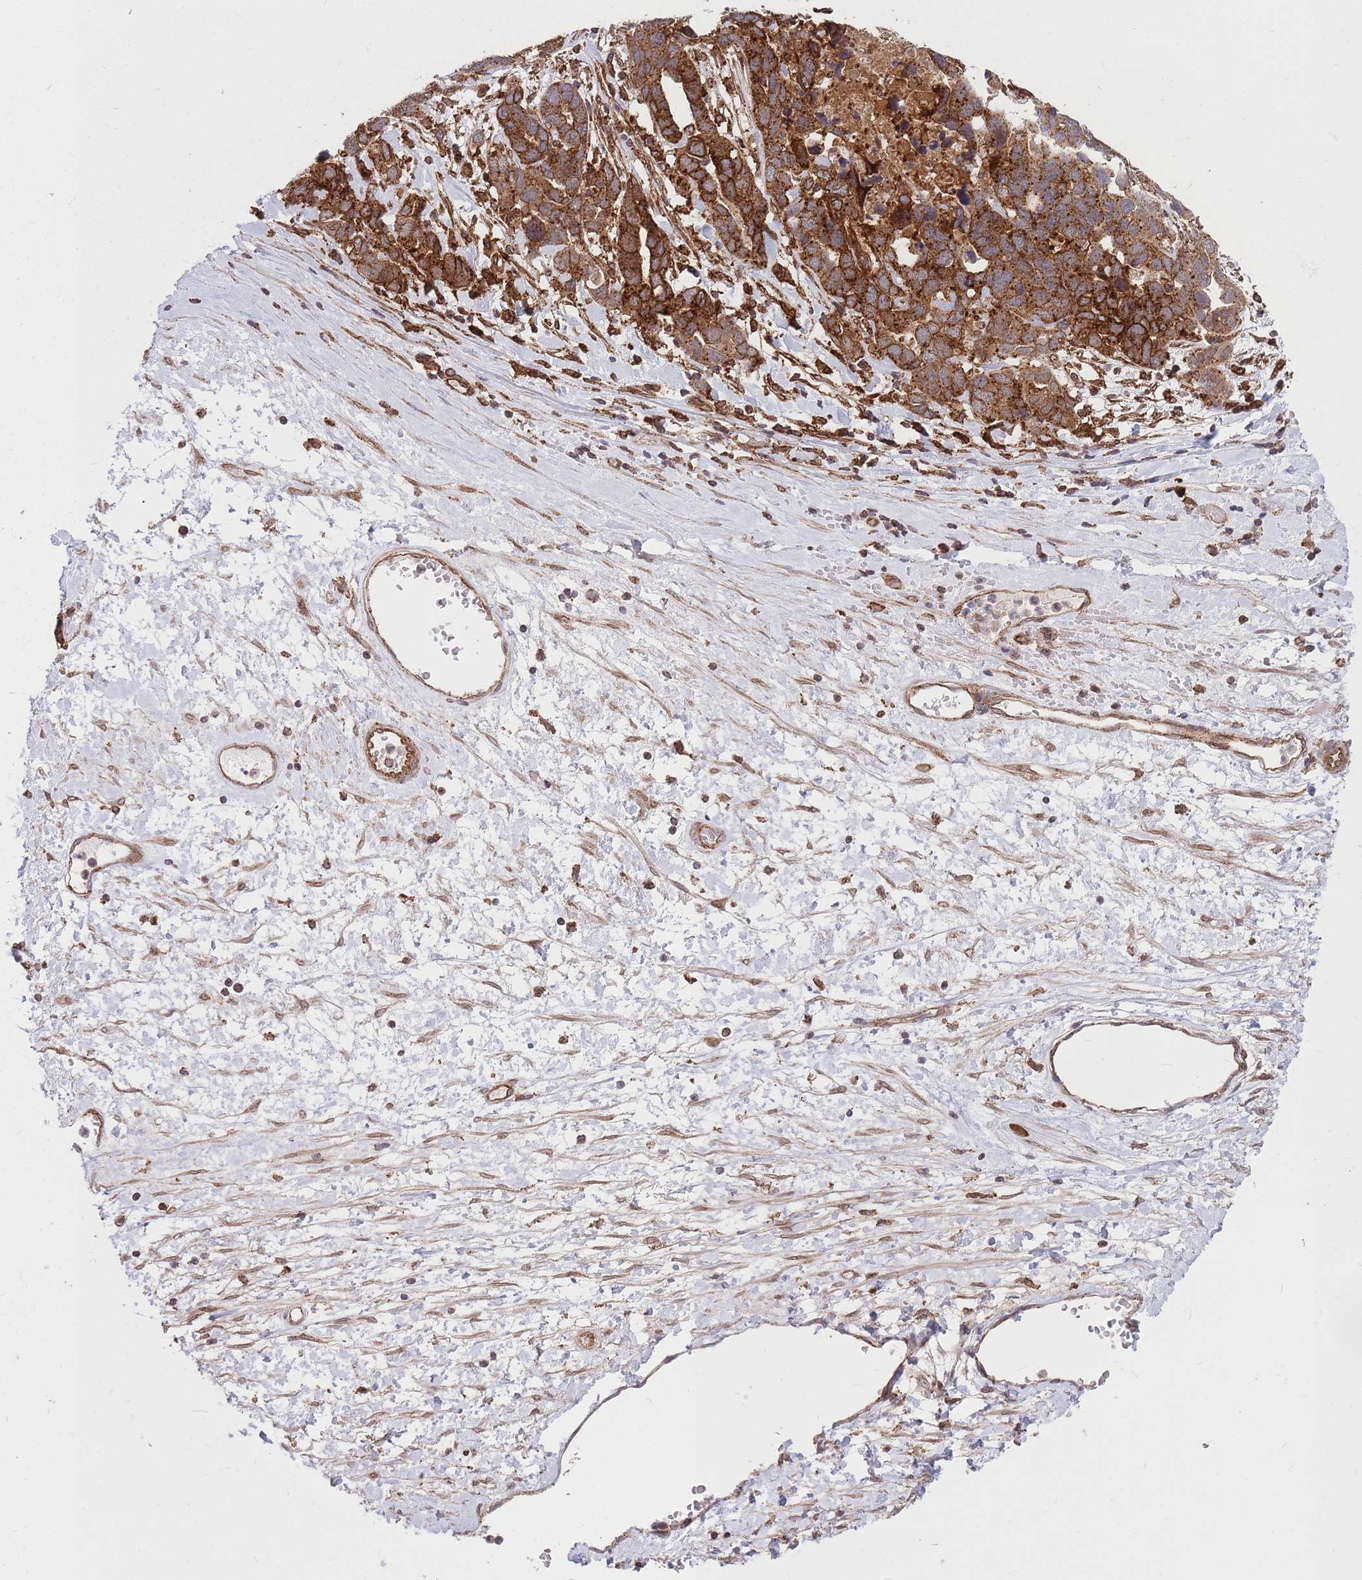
{"staining": {"intensity": "strong", "quantity": ">75%", "location": "cytoplasmic/membranous"}, "tissue": "ovarian cancer", "cell_type": "Tumor cells", "image_type": "cancer", "snomed": [{"axis": "morphology", "description": "Cystadenocarcinoma, serous, NOS"}, {"axis": "topography", "description": "Ovary"}], "caption": "About >75% of tumor cells in human serous cystadenocarcinoma (ovarian) reveal strong cytoplasmic/membranous protein staining as visualized by brown immunohistochemical staining.", "gene": "TCF20", "patient": {"sex": "female", "age": 54}}